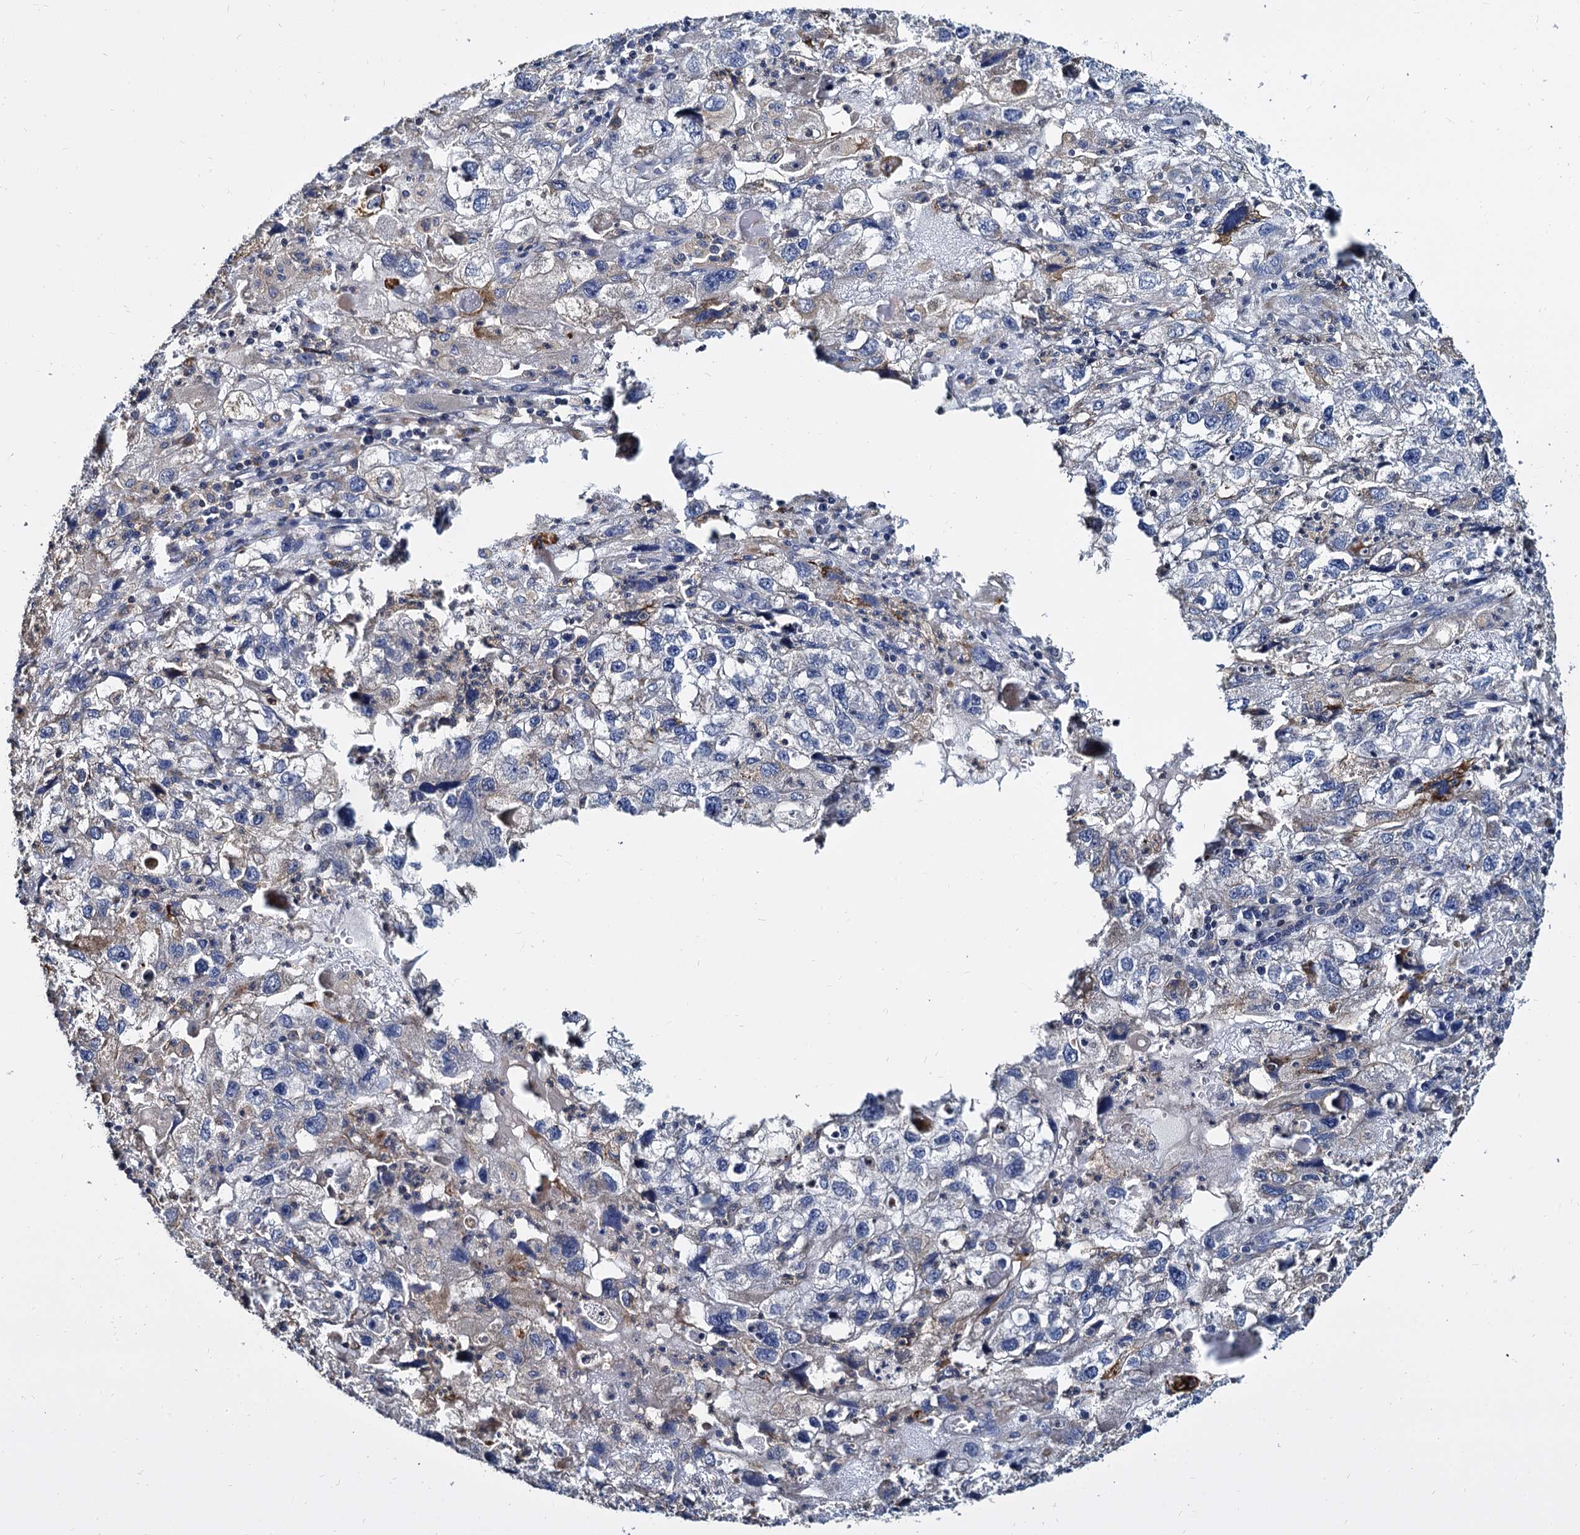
{"staining": {"intensity": "negative", "quantity": "none", "location": "none"}, "tissue": "endometrial cancer", "cell_type": "Tumor cells", "image_type": "cancer", "snomed": [{"axis": "morphology", "description": "Adenocarcinoma, NOS"}, {"axis": "topography", "description": "Endometrium"}], "caption": "Immunohistochemistry (IHC) of human endometrial cancer reveals no staining in tumor cells.", "gene": "ANKRD13A", "patient": {"sex": "female", "age": 49}}